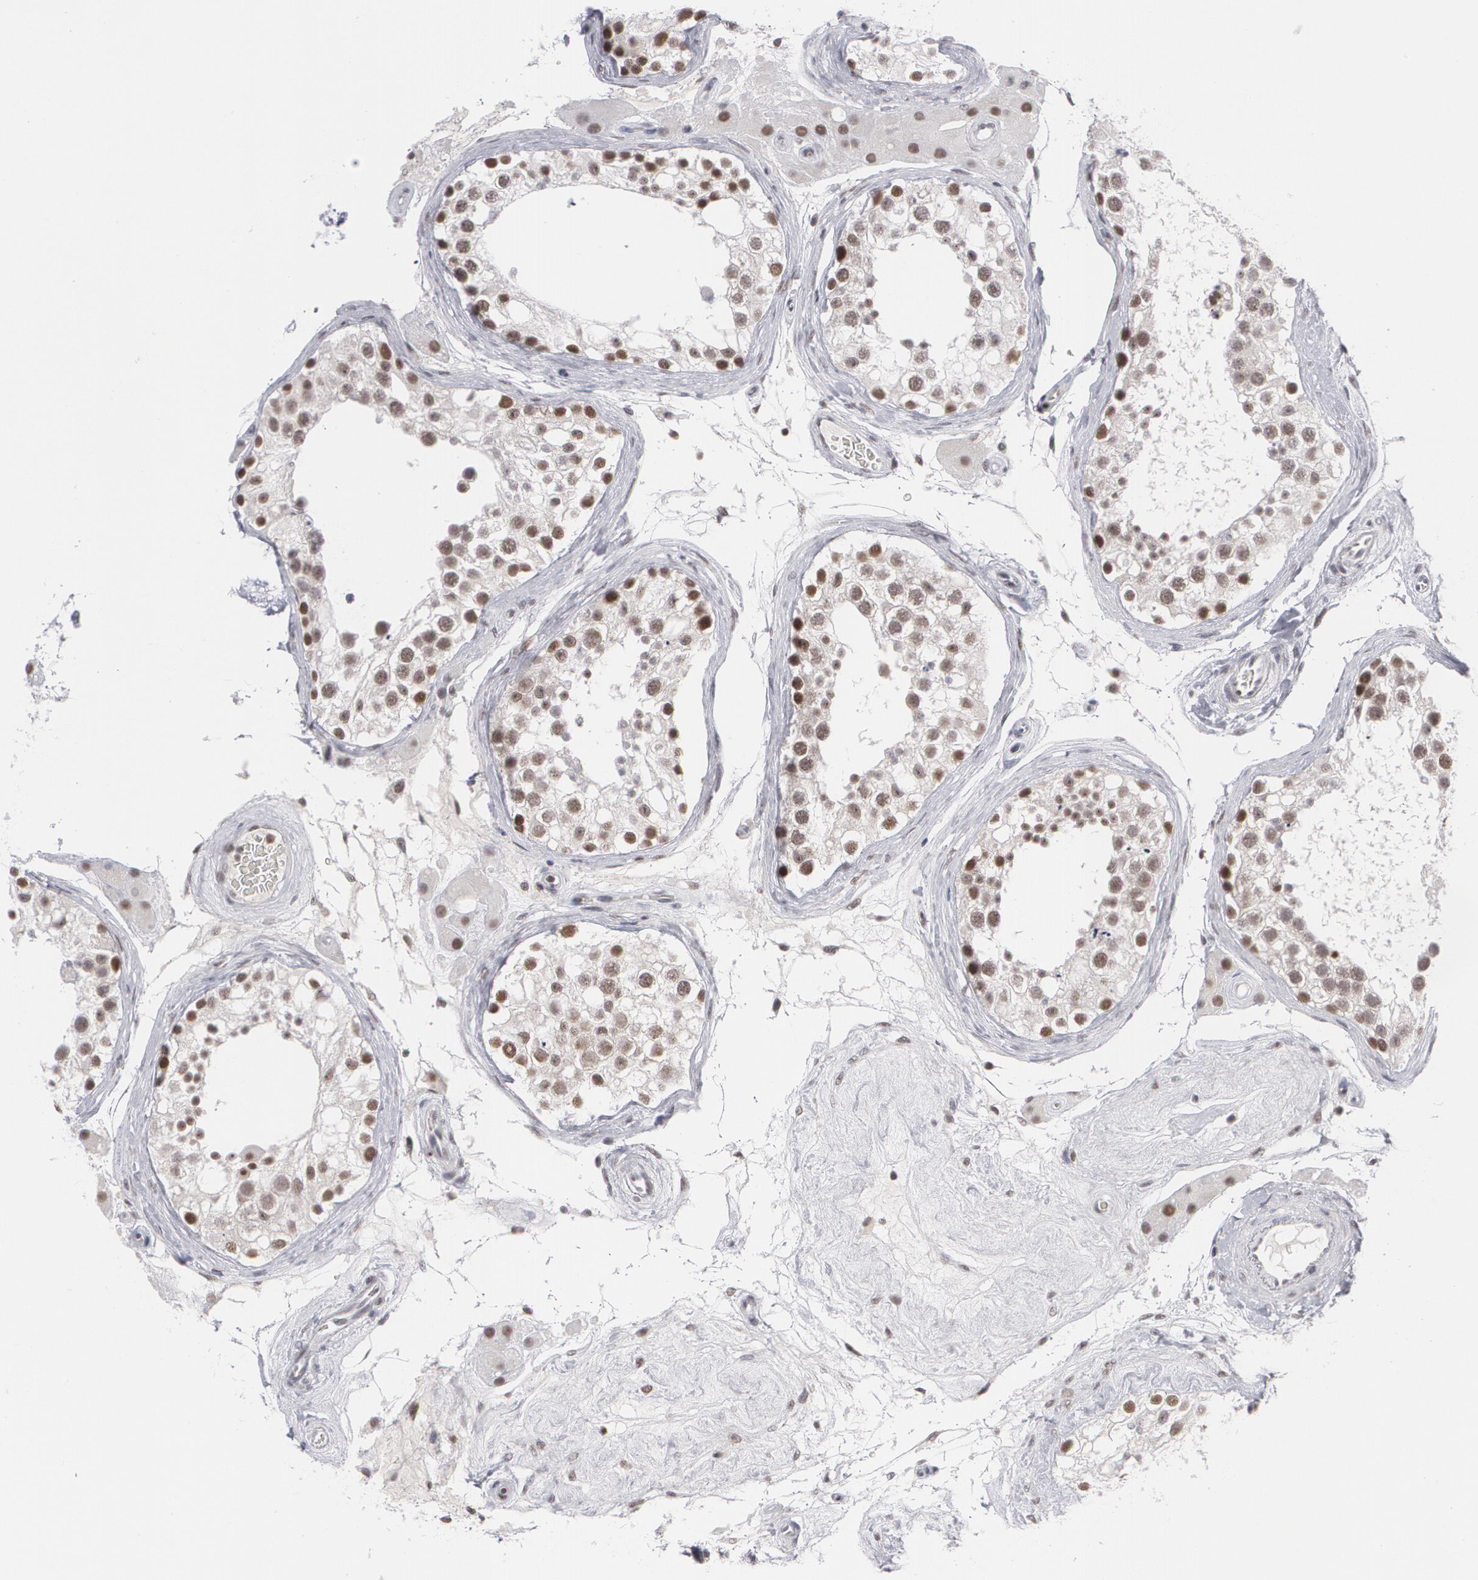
{"staining": {"intensity": "strong", "quantity": ">75%", "location": "nuclear"}, "tissue": "testis", "cell_type": "Cells in seminiferous ducts", "image_type": "normal", "snomed": [{"axis": "morphology", "description": "Normal tissue, NOS"}, {"axis": "topography", "description": "Testis"}], "caption": "DAB immunohistochemical staining of normal testis reveals strong nuclear protein staining in about >75% of cells in seminiferous ducts.", "gene": "MCL1", "patient": {"sex": "male", "age": 68}}